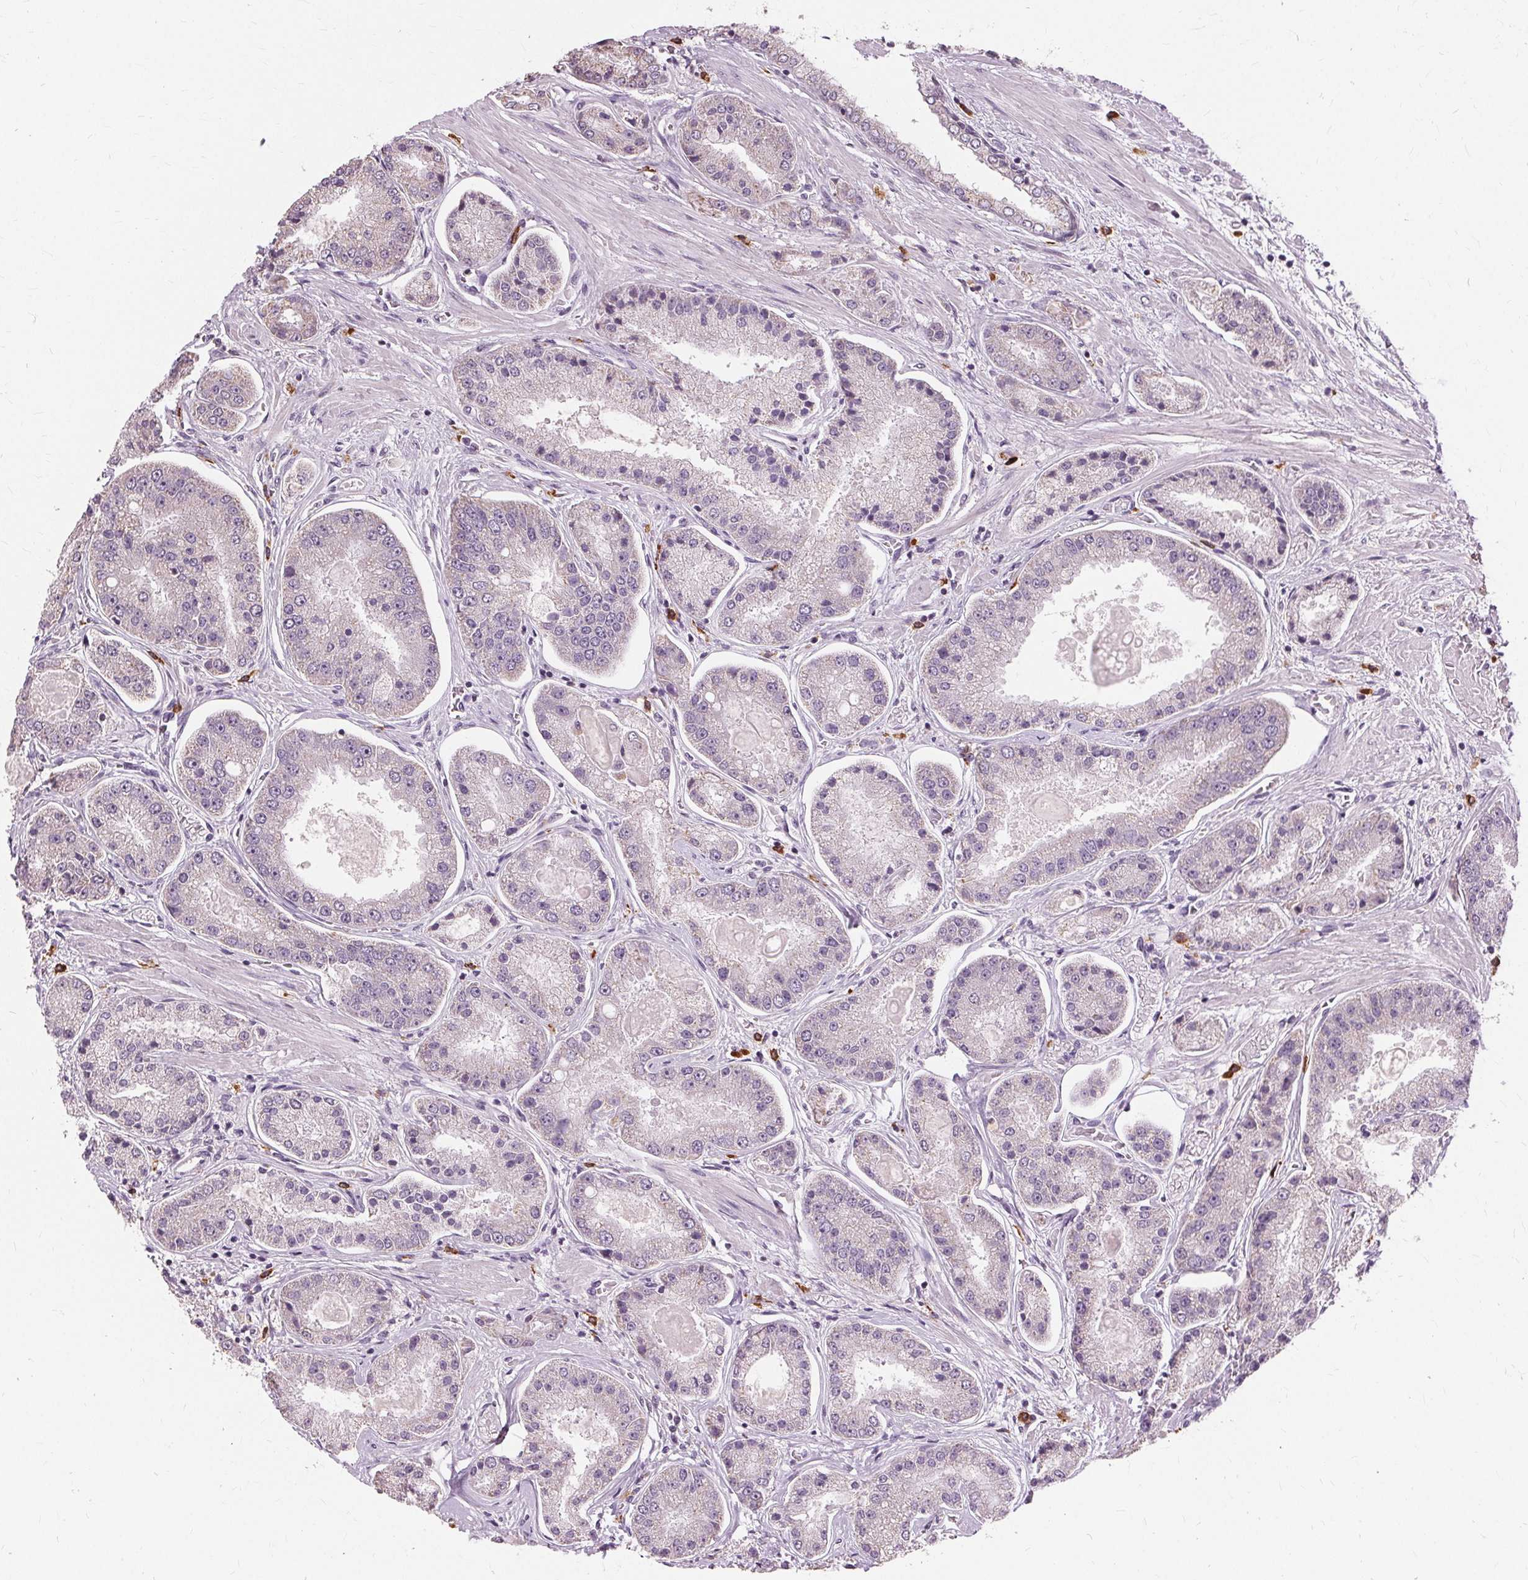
{"staining": {"intensity": "negative", "quantity": "none", "location": "none"}, "tissue": "prostate cancer", "cell_type": "Tumor cells", "image_type": "cancer", "snomed": [{"axis": "morphology", "description": "Adenocarcinoma, High grade"}, {"axis": "topography", "description": "Prostate"}], "caption": "Tumor cells show no significant positivity in prostate high-grade adenocarcinoma.", "gene": "SIGLEC6", "patient": {"sex": "male", "age": 67}}